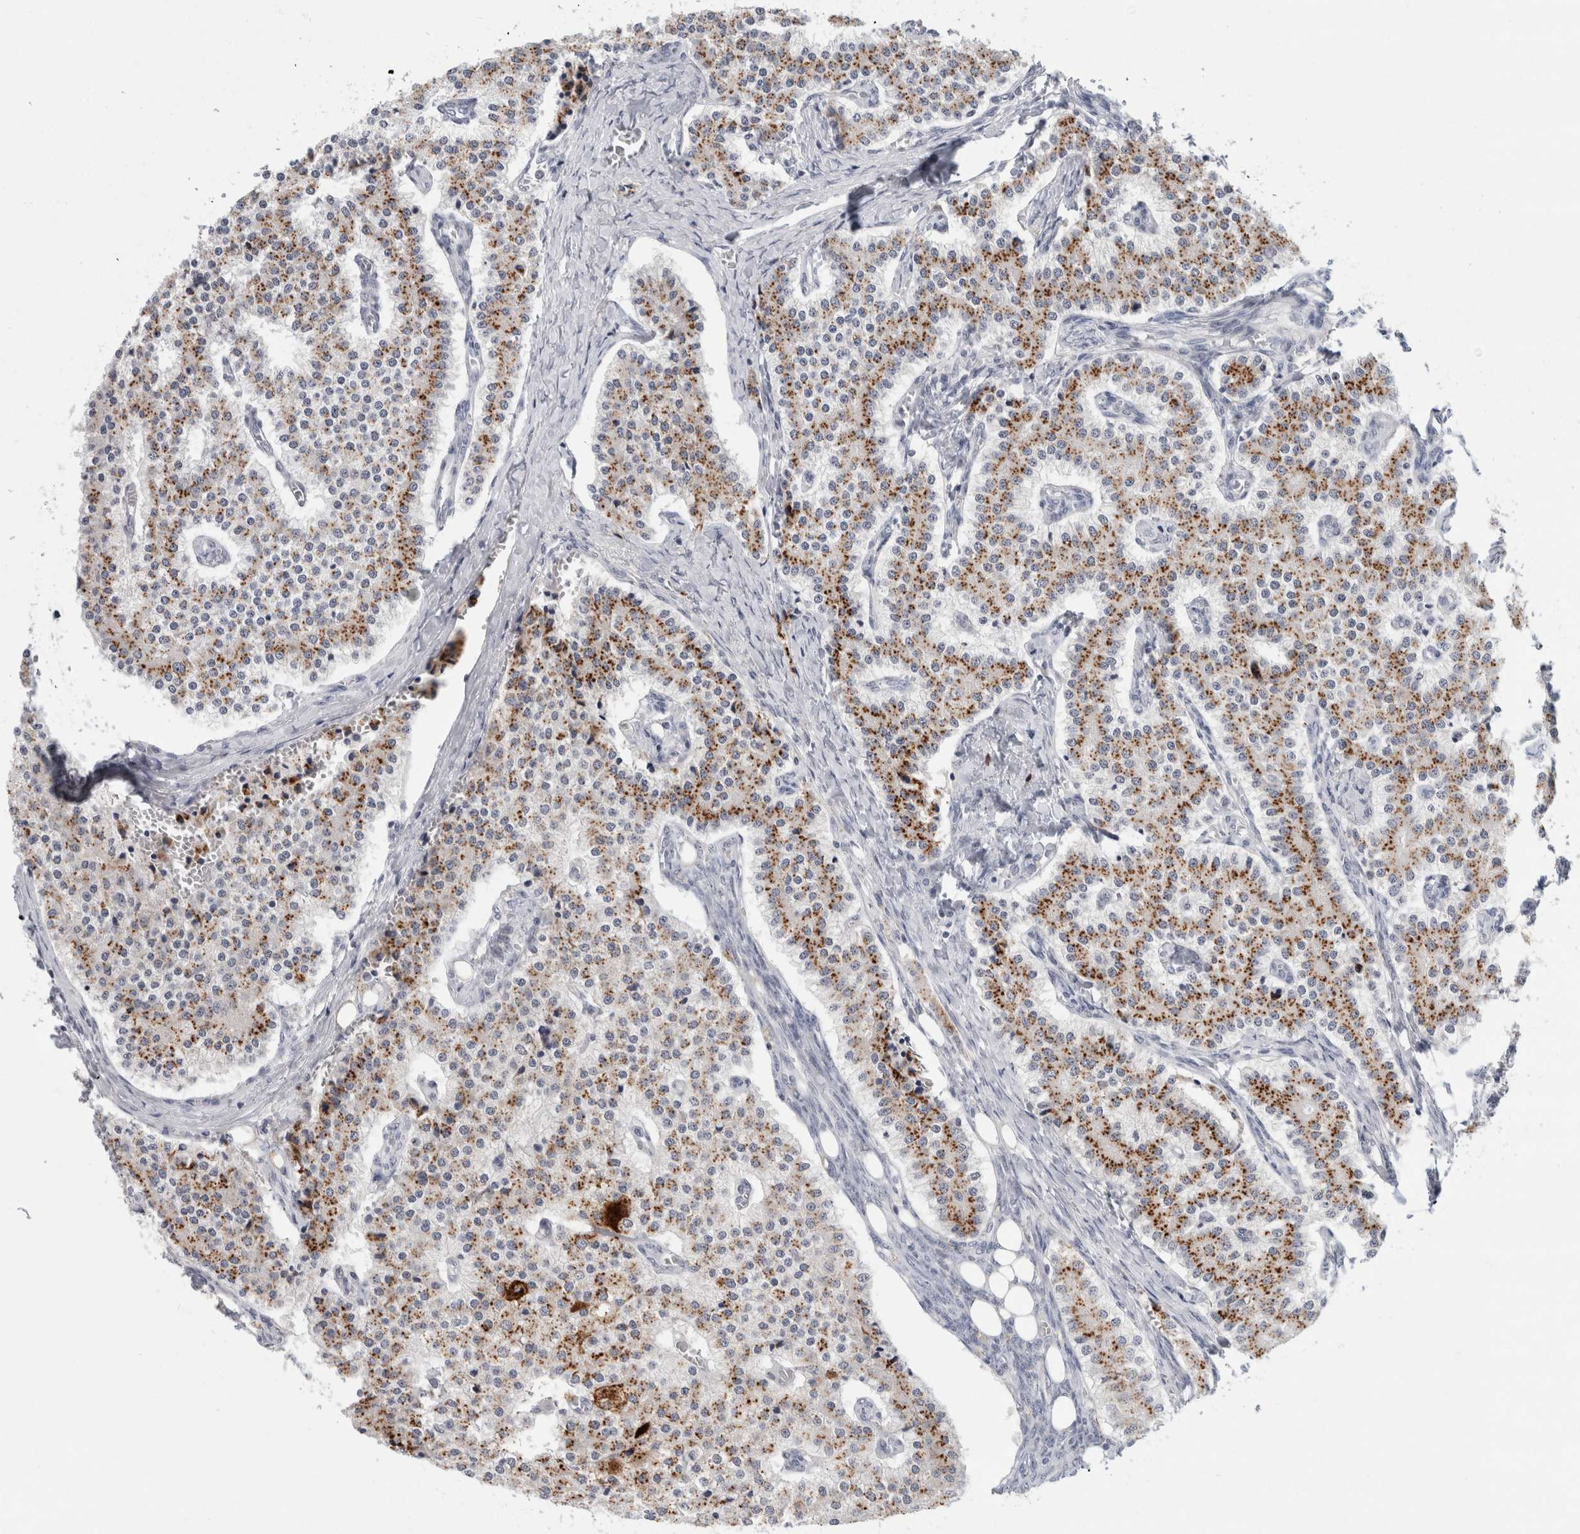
{"staining": {"intensity": "strong", "quantity": ">75%", "location": "cytoplasmic/membranous"}, "tissue": "carcinoid", "cell_type": "Tumor cells", "image_type": "cancer", "snomed": [{"axis": "morphology", "description": "Carcinoid, malignant, NOS"}, {"axis": "topography", "description": "Colon"}], "caption": "The micrograph shows immunohistochemical staining of carcinoid. There is strong cytoplasmic/membranous positivity is identified in approximately >75% of tumor cells.", "gene": "NIPA1", "patient": {"sex": "female", "age": 52}}